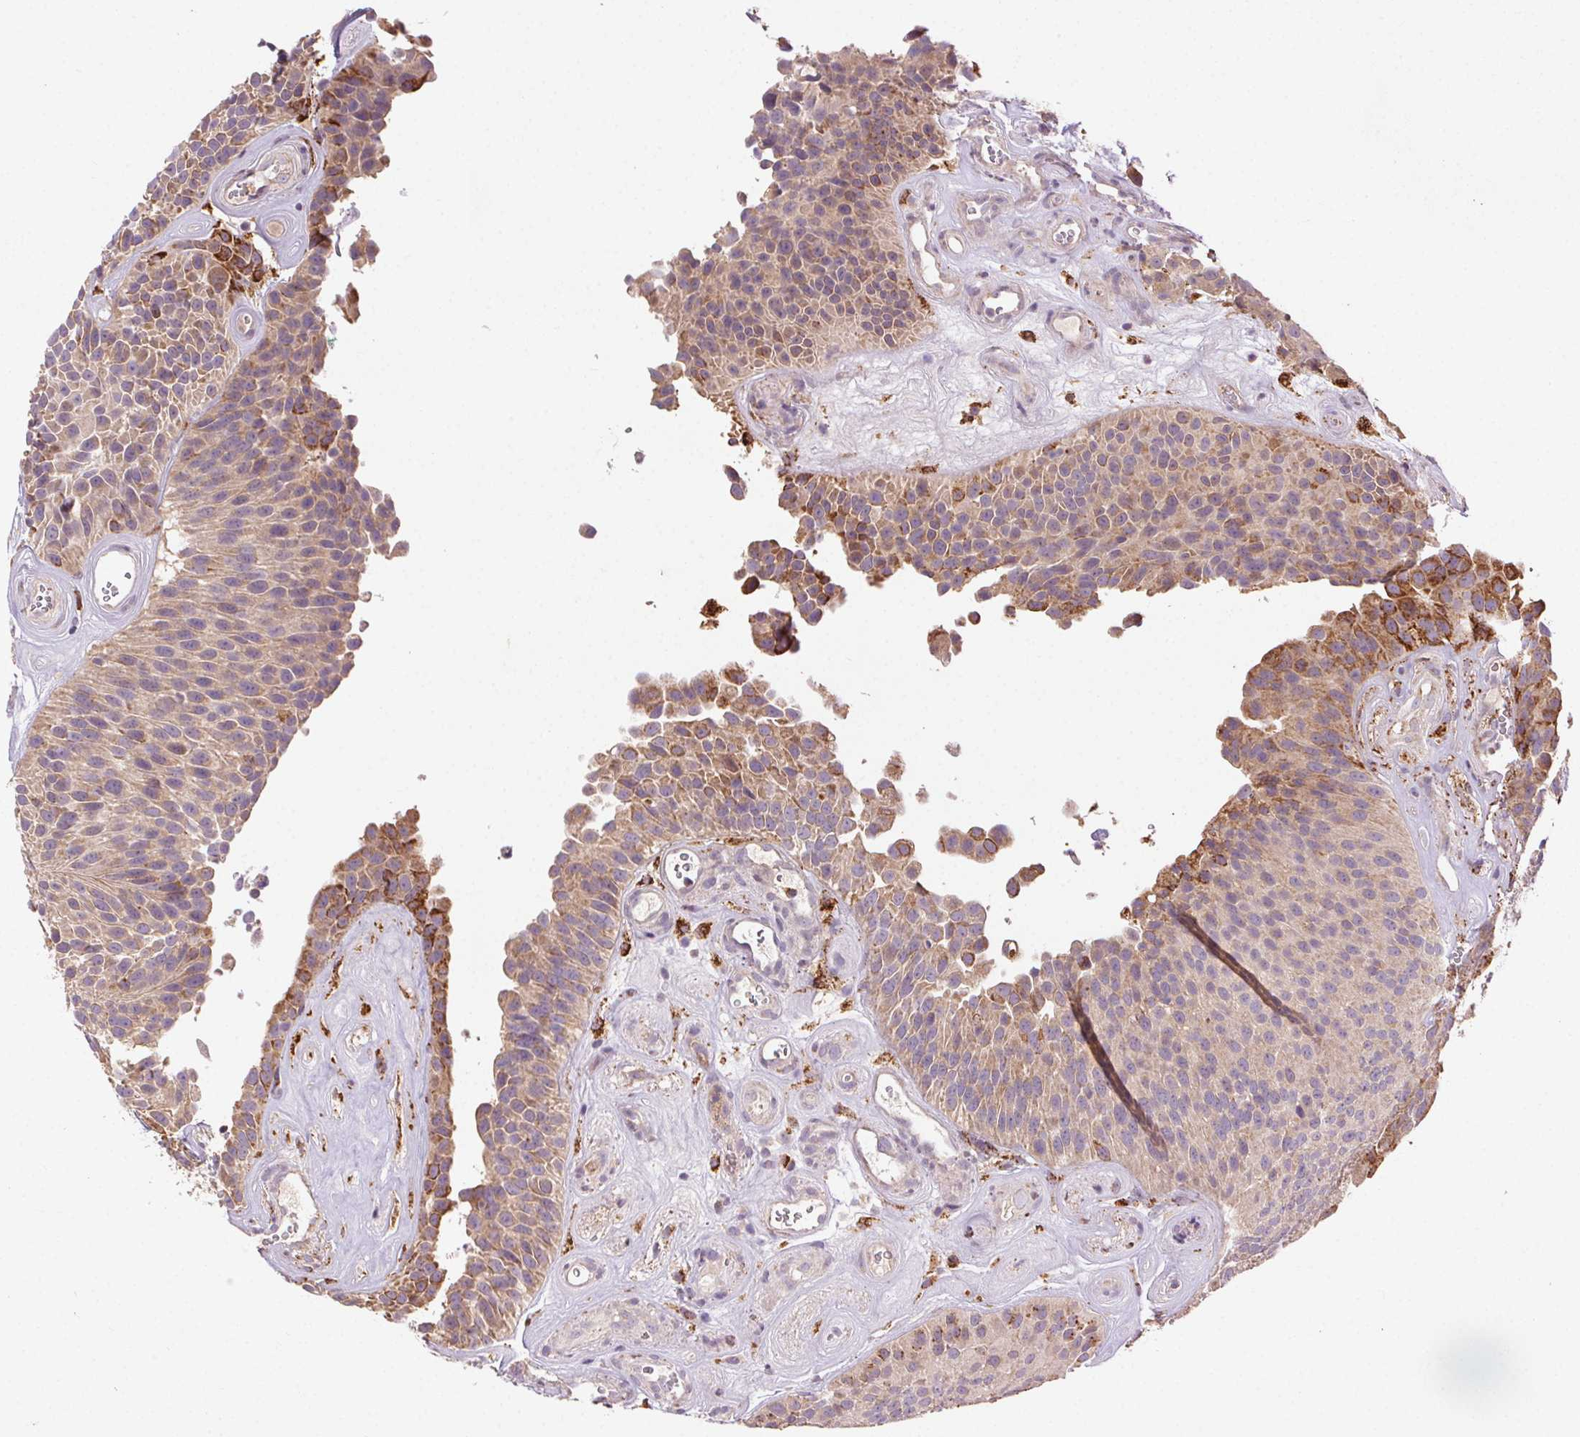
{"staining": {"intensity": "weak", "quantity": ">75%", "location": "cytoplasmic/membranous"}, "tissue": "urothelial cancer", "cell_type": "Tumor cells", "image_type": "cancer", "snomed": [{"axis": "morphology", "description": "Urothelial carcinoma, Low grade"}, {"axis": "topography", "description": "Urinary bladder"}], "caption": "Tumor cells show low levels of weak cytoplasmic/membranous positivity in about >75% of cells in urothelial cancer. (DAB IHC, brown staining for protein, blue staining for nuclei).", "gene": "FNBP1L", "patient": {"sex": "male", "age": 76}}